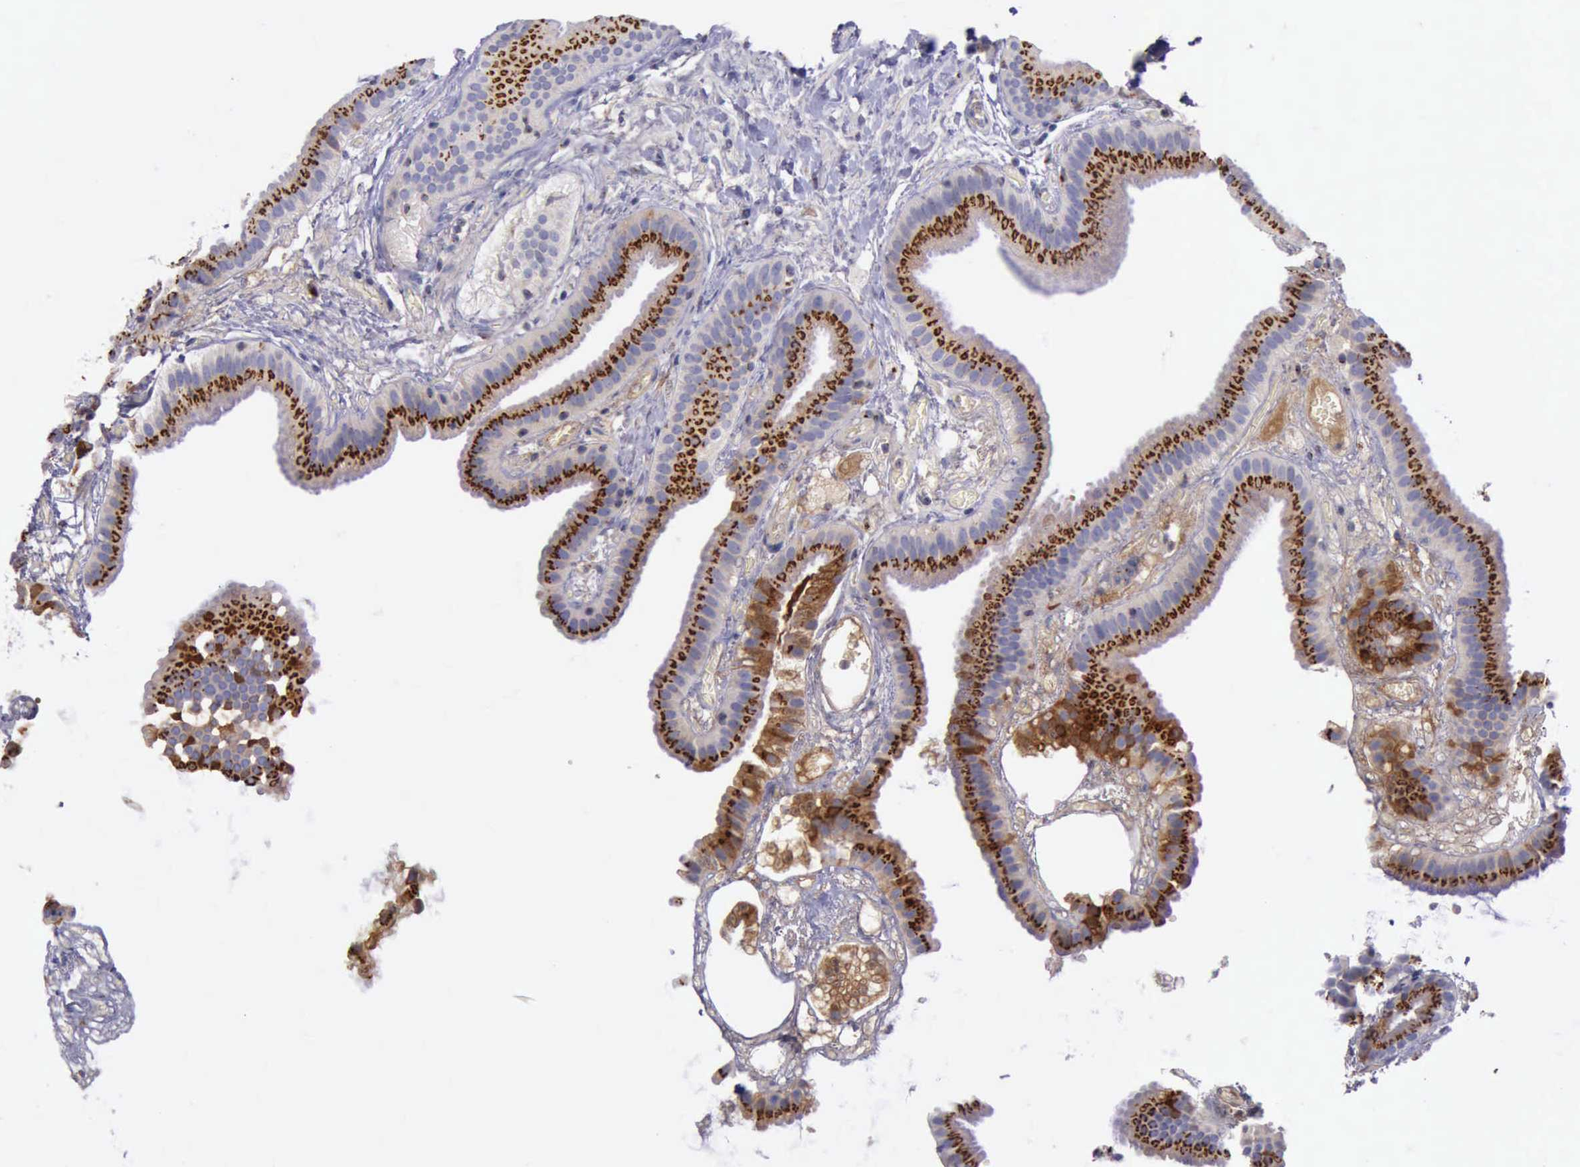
{"staining": {"intensity": "strong", "quantity": ">75%", "location": "cytoplasmic/membranous"}, "tissue": "gallbladder", "cell_type": "Glandular cells", "image_type": "normal", "snomed": [{"axis": "morphology", "description": "Normal tissue, NOS"}, {"axis": "topography", "description": "Gallbladder"}], "caption": "This micrograph exhibits IHC staining of benign gallbladder, with high strong cytoplasmic/membranous staining in approximately >75% of glandular cells.", "gene": "GOLGA5", "patient": {"sex": "female", "age": 63}}